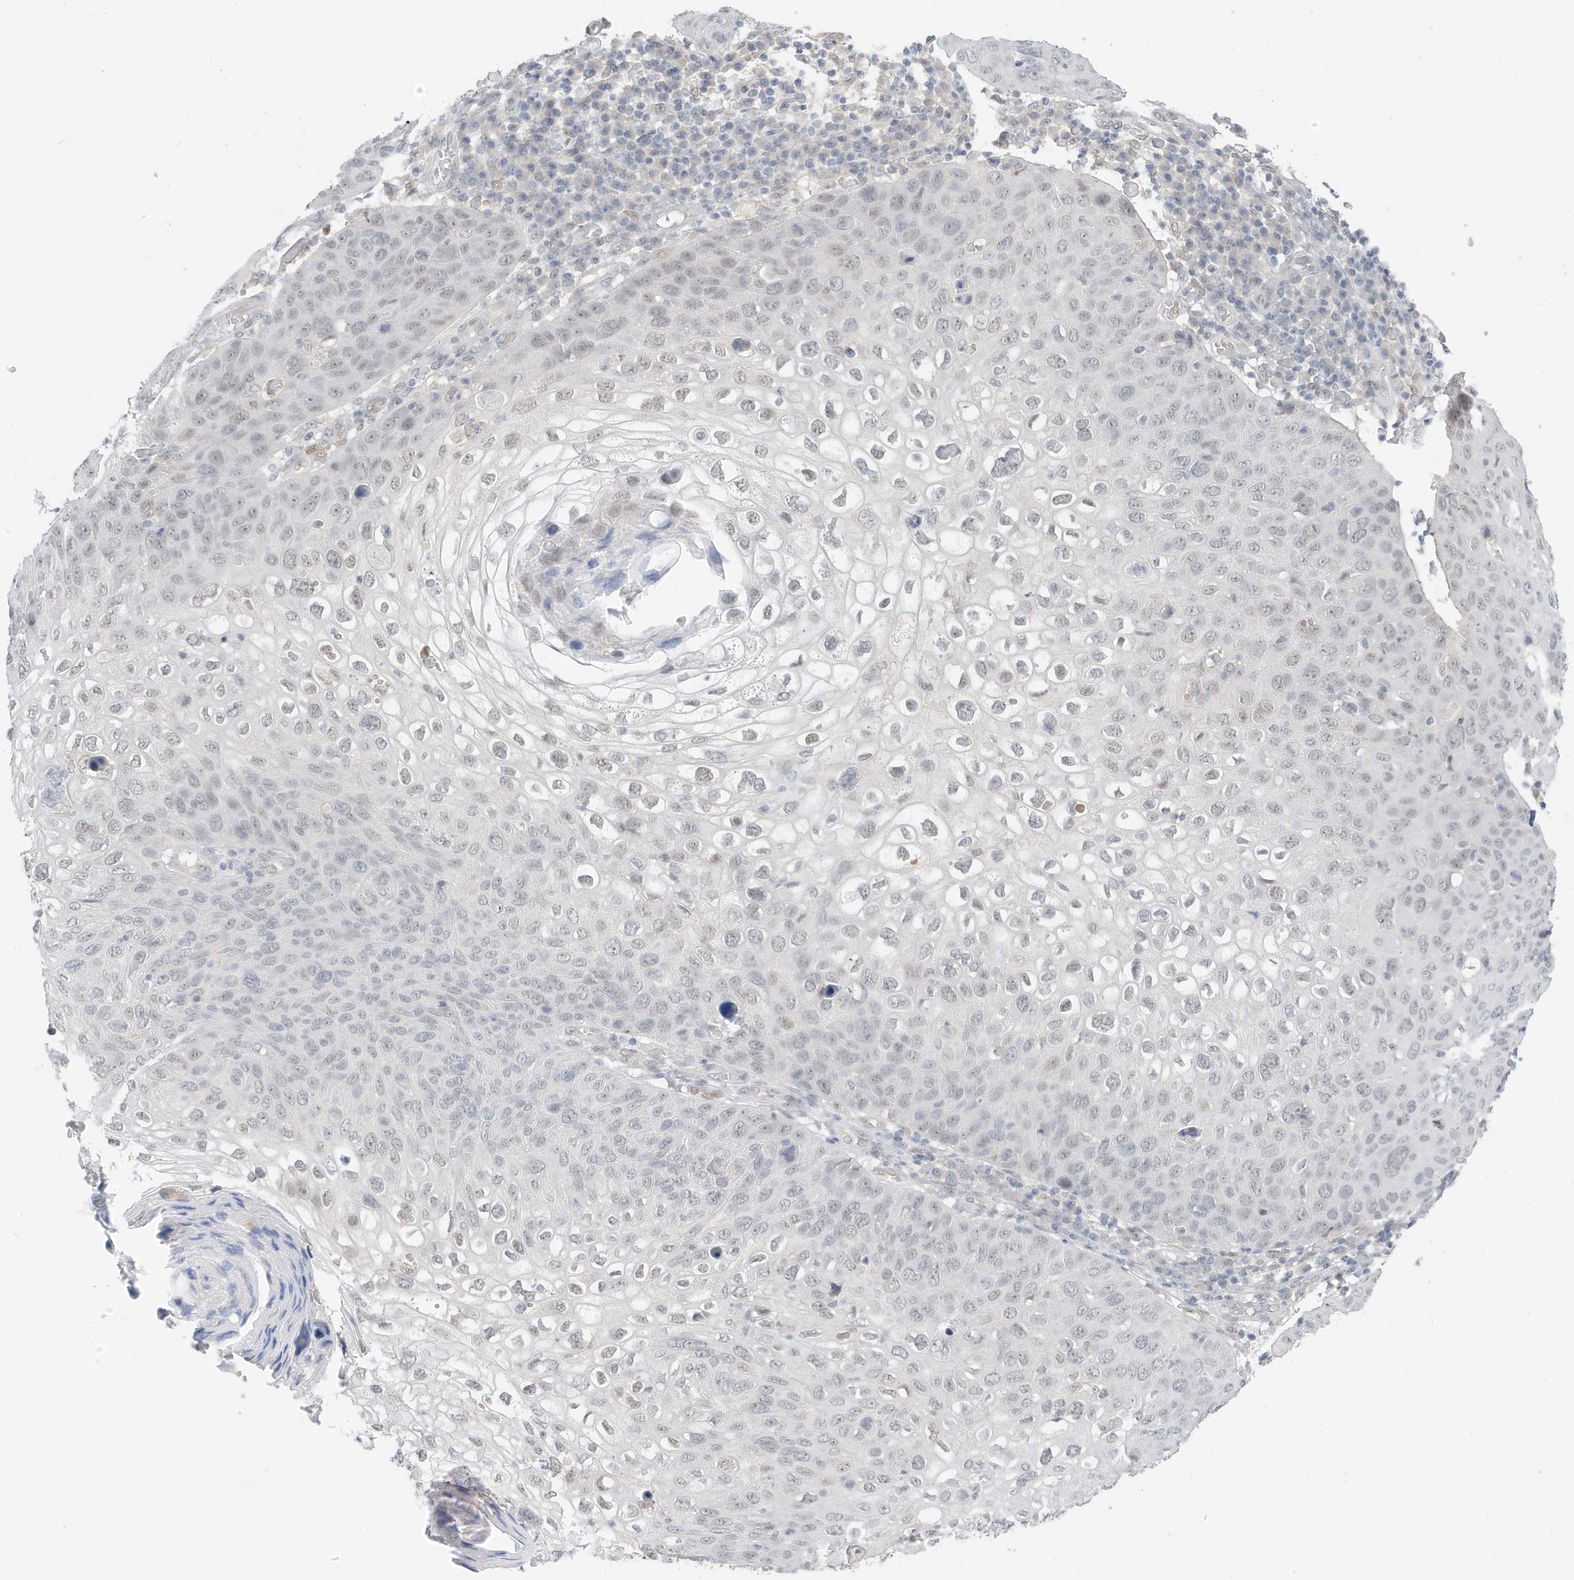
{"staining": {"intensity": "negative", "quantity": "none", "location": "none"}, "tissue": "skin cancer", "cell_type": "Tumor cells", "image_type": "cancer", "snomed": [{"axis": "morphology", "description": "Squamous cell carcinoma, NOS"}, {"axis": "topography", "description": "Skin"}], "caption": "An image of human skin cancer is negative for staining in tumor cells.", "gene": "MSL3", "patient": {"sex": "female", "age": 90}}